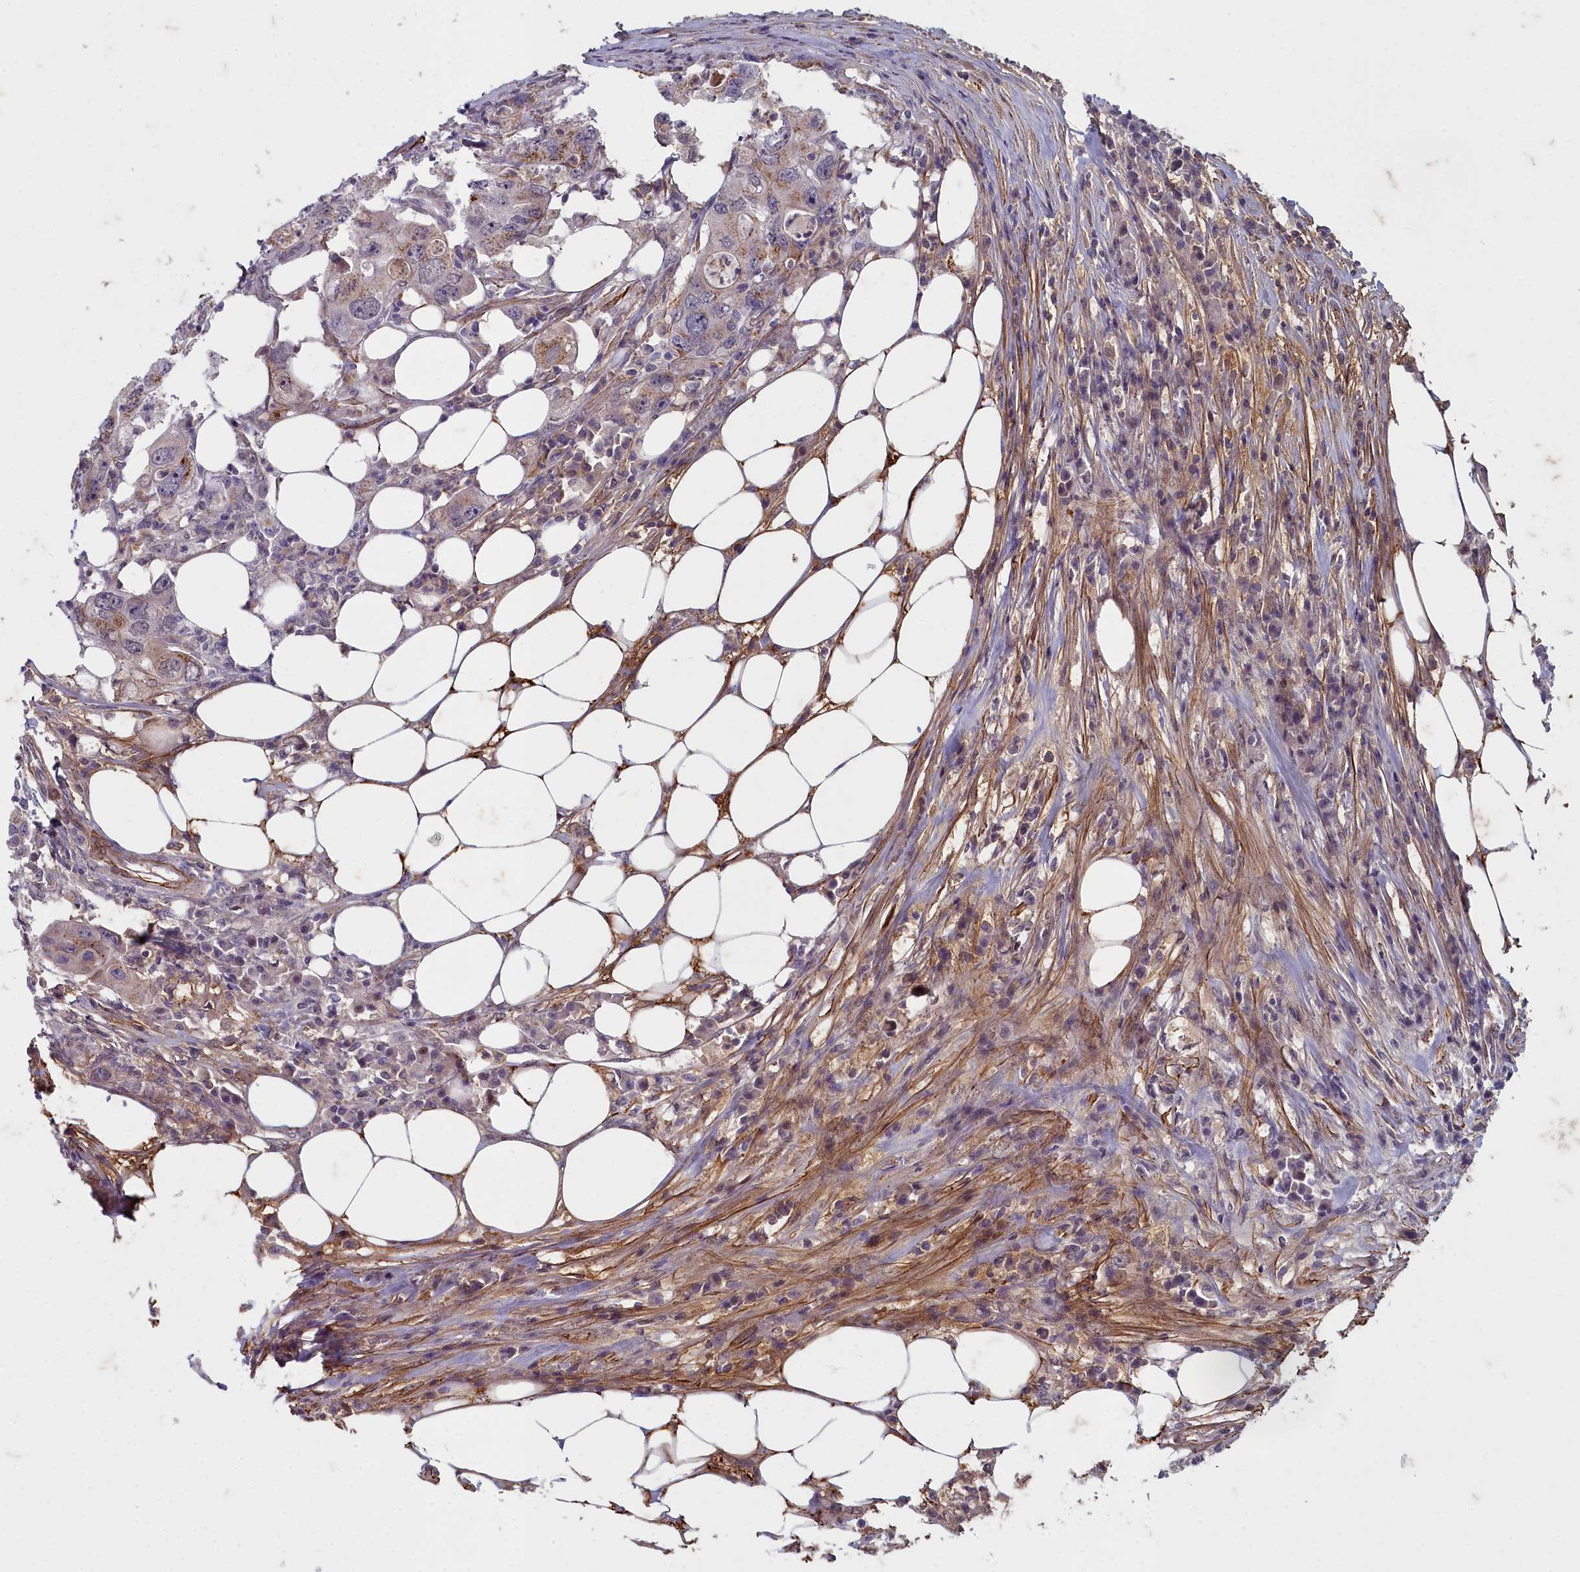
{"staining": {"intensity": "weak", "quantity": ">75%", "location": "cytoplasmic/membranous"}, "tissue": "colorectal cancer", "cell_type": "Tumor cells", "image_type": "cancer", "snomed": [{"axis": "morphology", "description": "Adenocarcinoma, NOS"}, {"axis": "topography", "description": "Colon"}], "caption": "Colorectal cancer tissue reveals weak cytoplasmic/membranous expression in approximately >75% of tumor cells, visualized by immunohistochemistry. (IHC, brightfield microscopy, high magnification).", "gene": "ZNF626", "patient": {"sex": "male", "age": 71}}